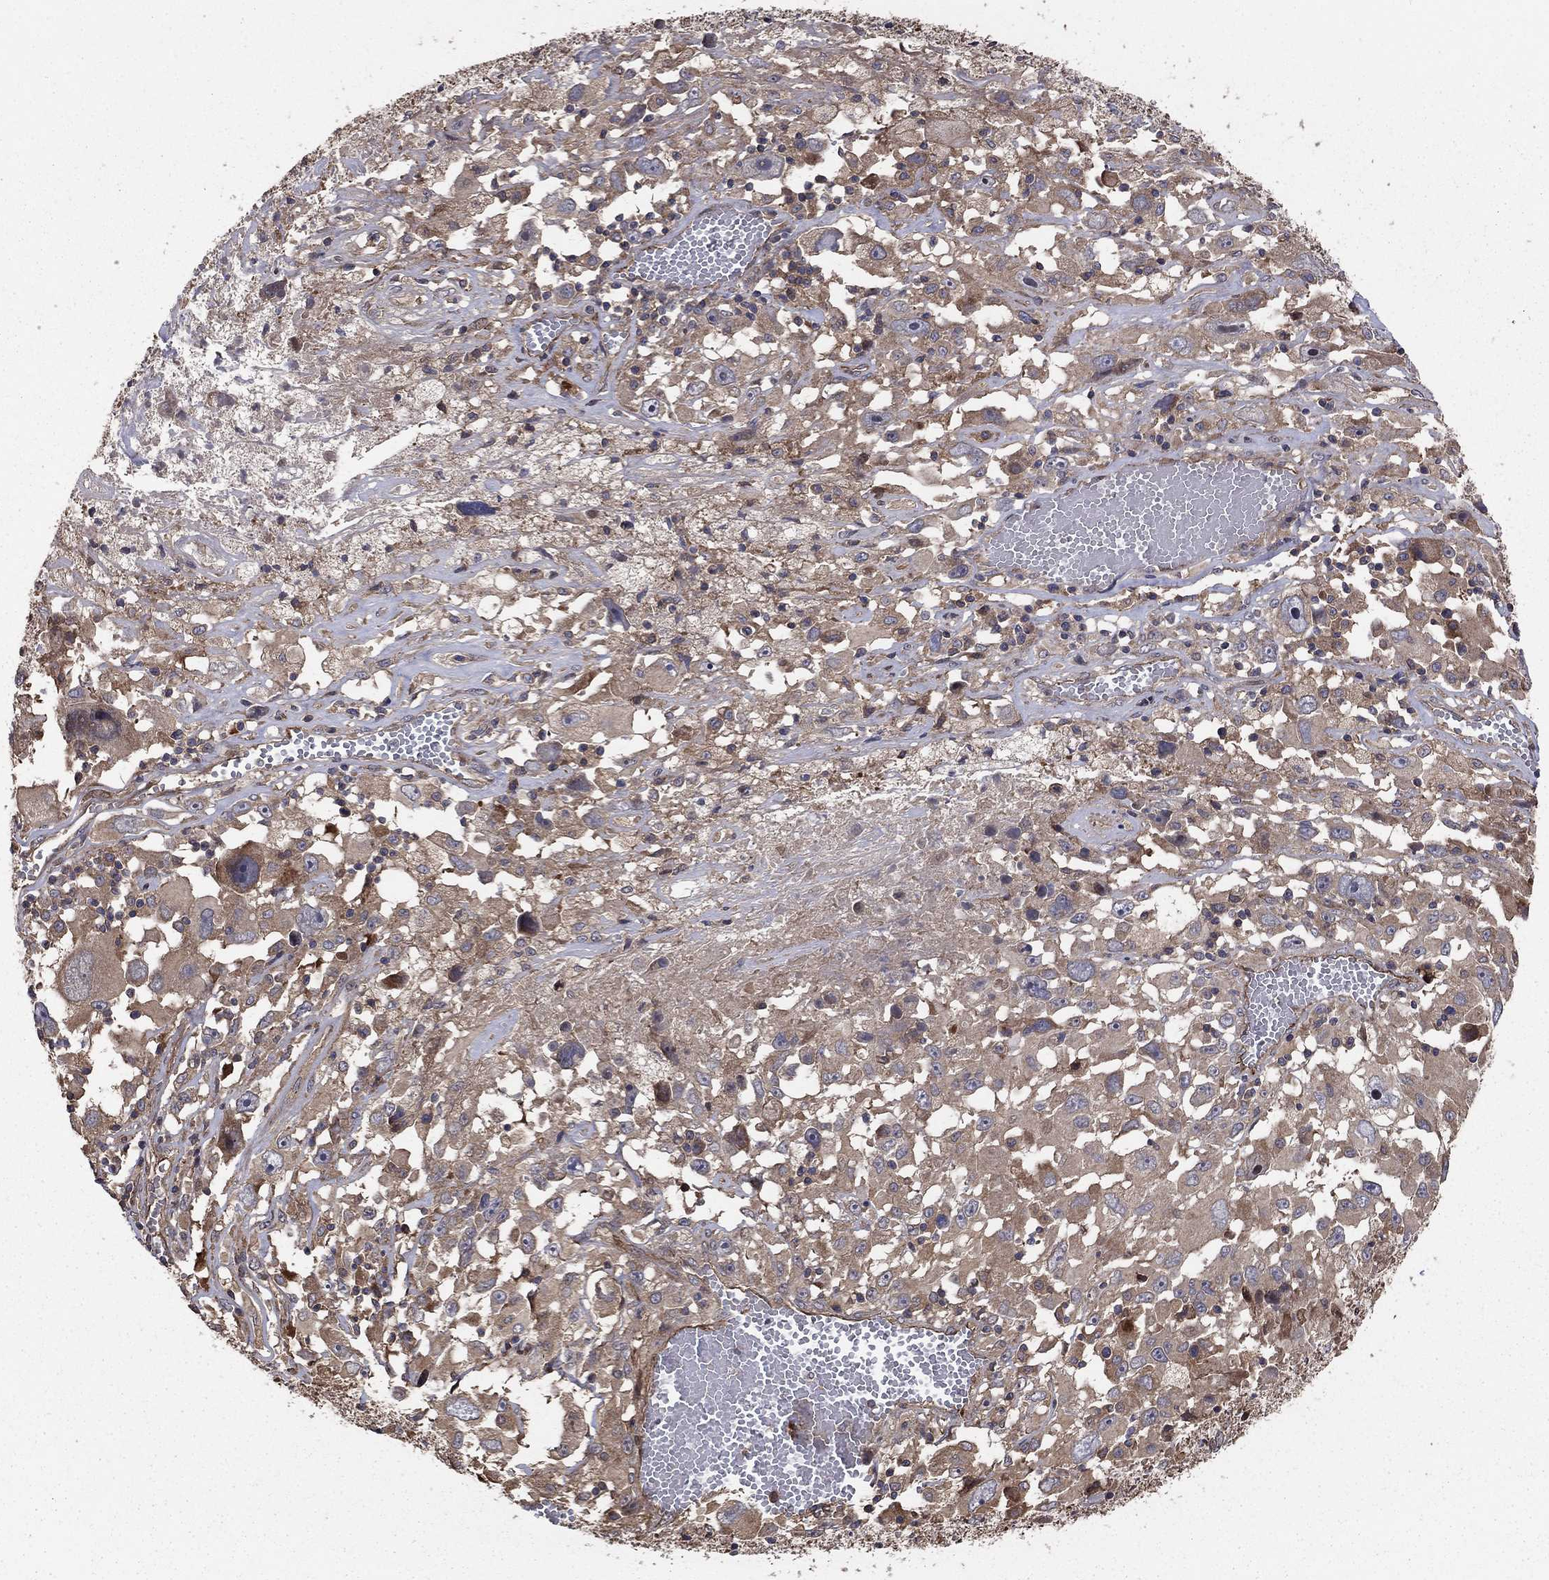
{"staining": {"intensity": "weak", "quantity": "25%-75%", "location": "cytoplasmic/membranous"}, "tissue": "melanoma", "cell_type": "Tumor cells", "image_type": "cancer", "snomed": [{"axis": "morphology", "description": "Malignant melanoma, Metastatic site"}, {"axis": "topography", "description": "Soft tissue"}], "caption": "Immunohistochemistry (IHC) micrograph of malignant melanoma (metastatic site) stained for a protein (brown), which exhibits low levels of weak cytoplasmic/membranous expression in approximately 25%-75% of tumor cells.", "gene": "BABAM2", "patient": {"sex": "male", "age": 50}}